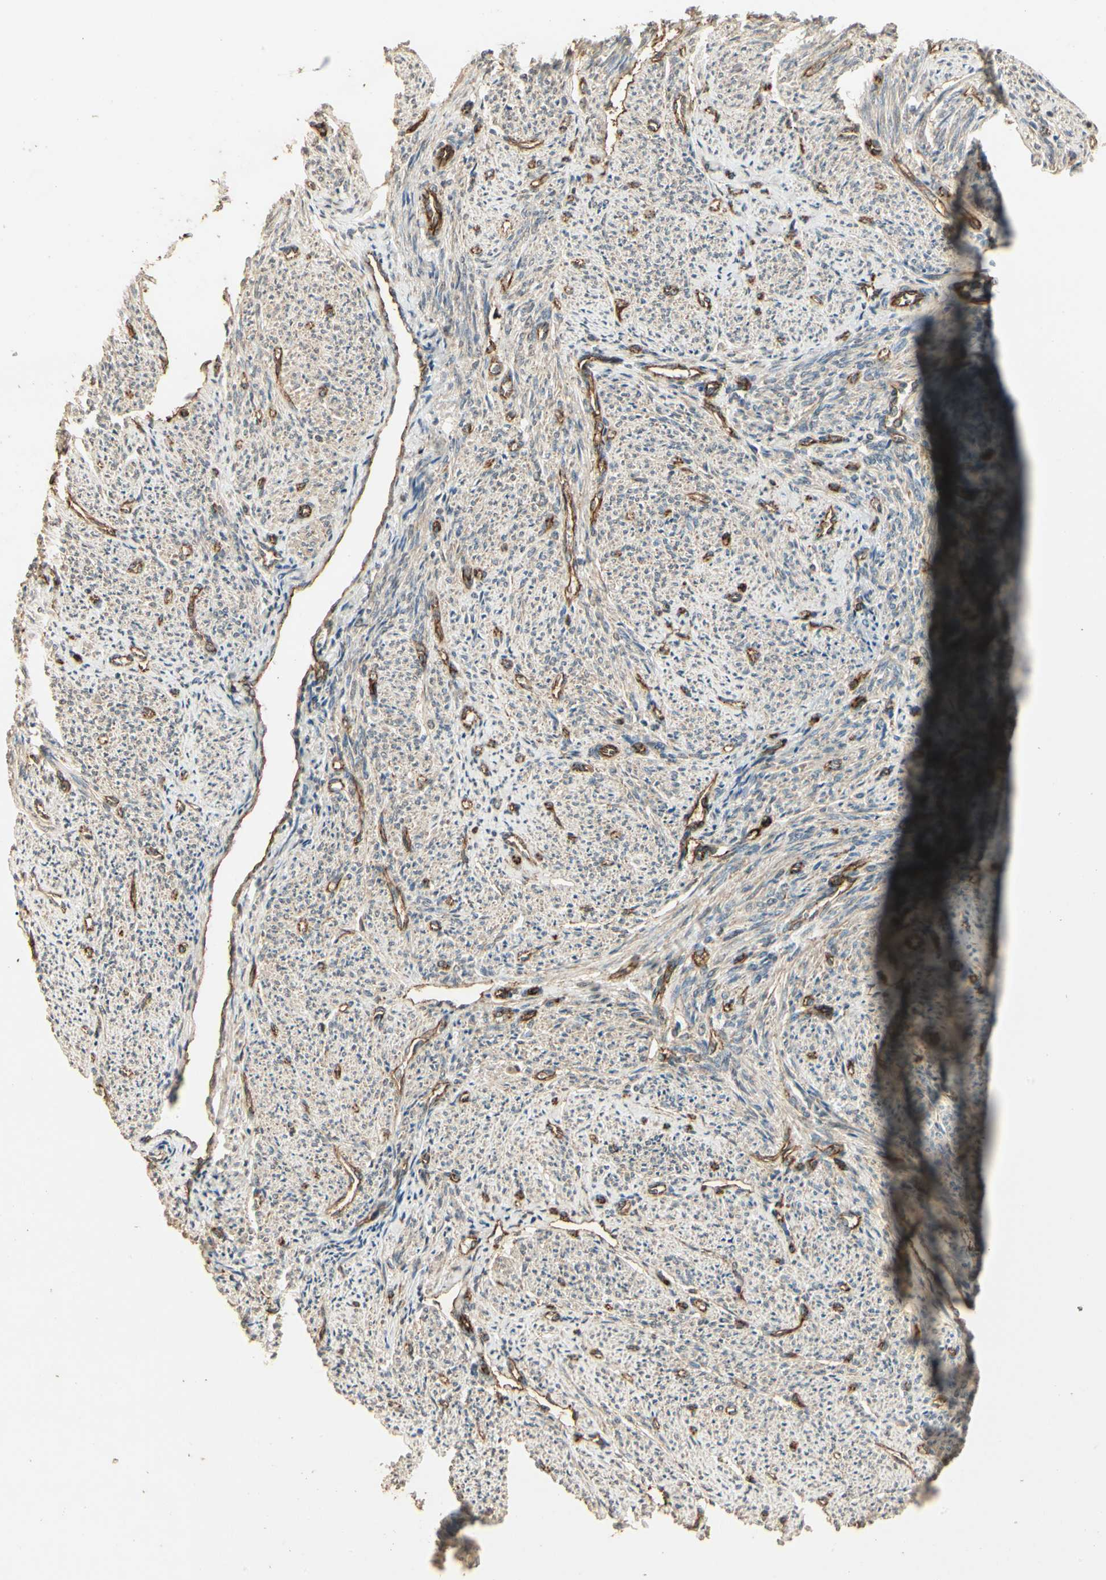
{"staining": {"intensity": "moderate", "quantity": ">75%", "location": "cytoplasmic/membranous"}, "tissue": "smooth muscle", "cell_type": "Smooth muscle cells", "image_type": "normal", "snomed": [{"axis": "morphology", "description": "Normal tissue, NOS"}, {"axis": "topography", "description": "Smooth muscle"}], "caption": "Smooth muscle stained with DAB immunohistochemistry shows medium levels of moderate cytoplasmic/membranous staining in about >75% of smooth muscle cells. The staining was performed using DAB (3,3'-diaminobenzidine), with brown indicating positive protein expression. Nuclei are stained blue with hematoxylin.", "gene": "RNF180", "patient": {"sex": "female", "age": 65}}